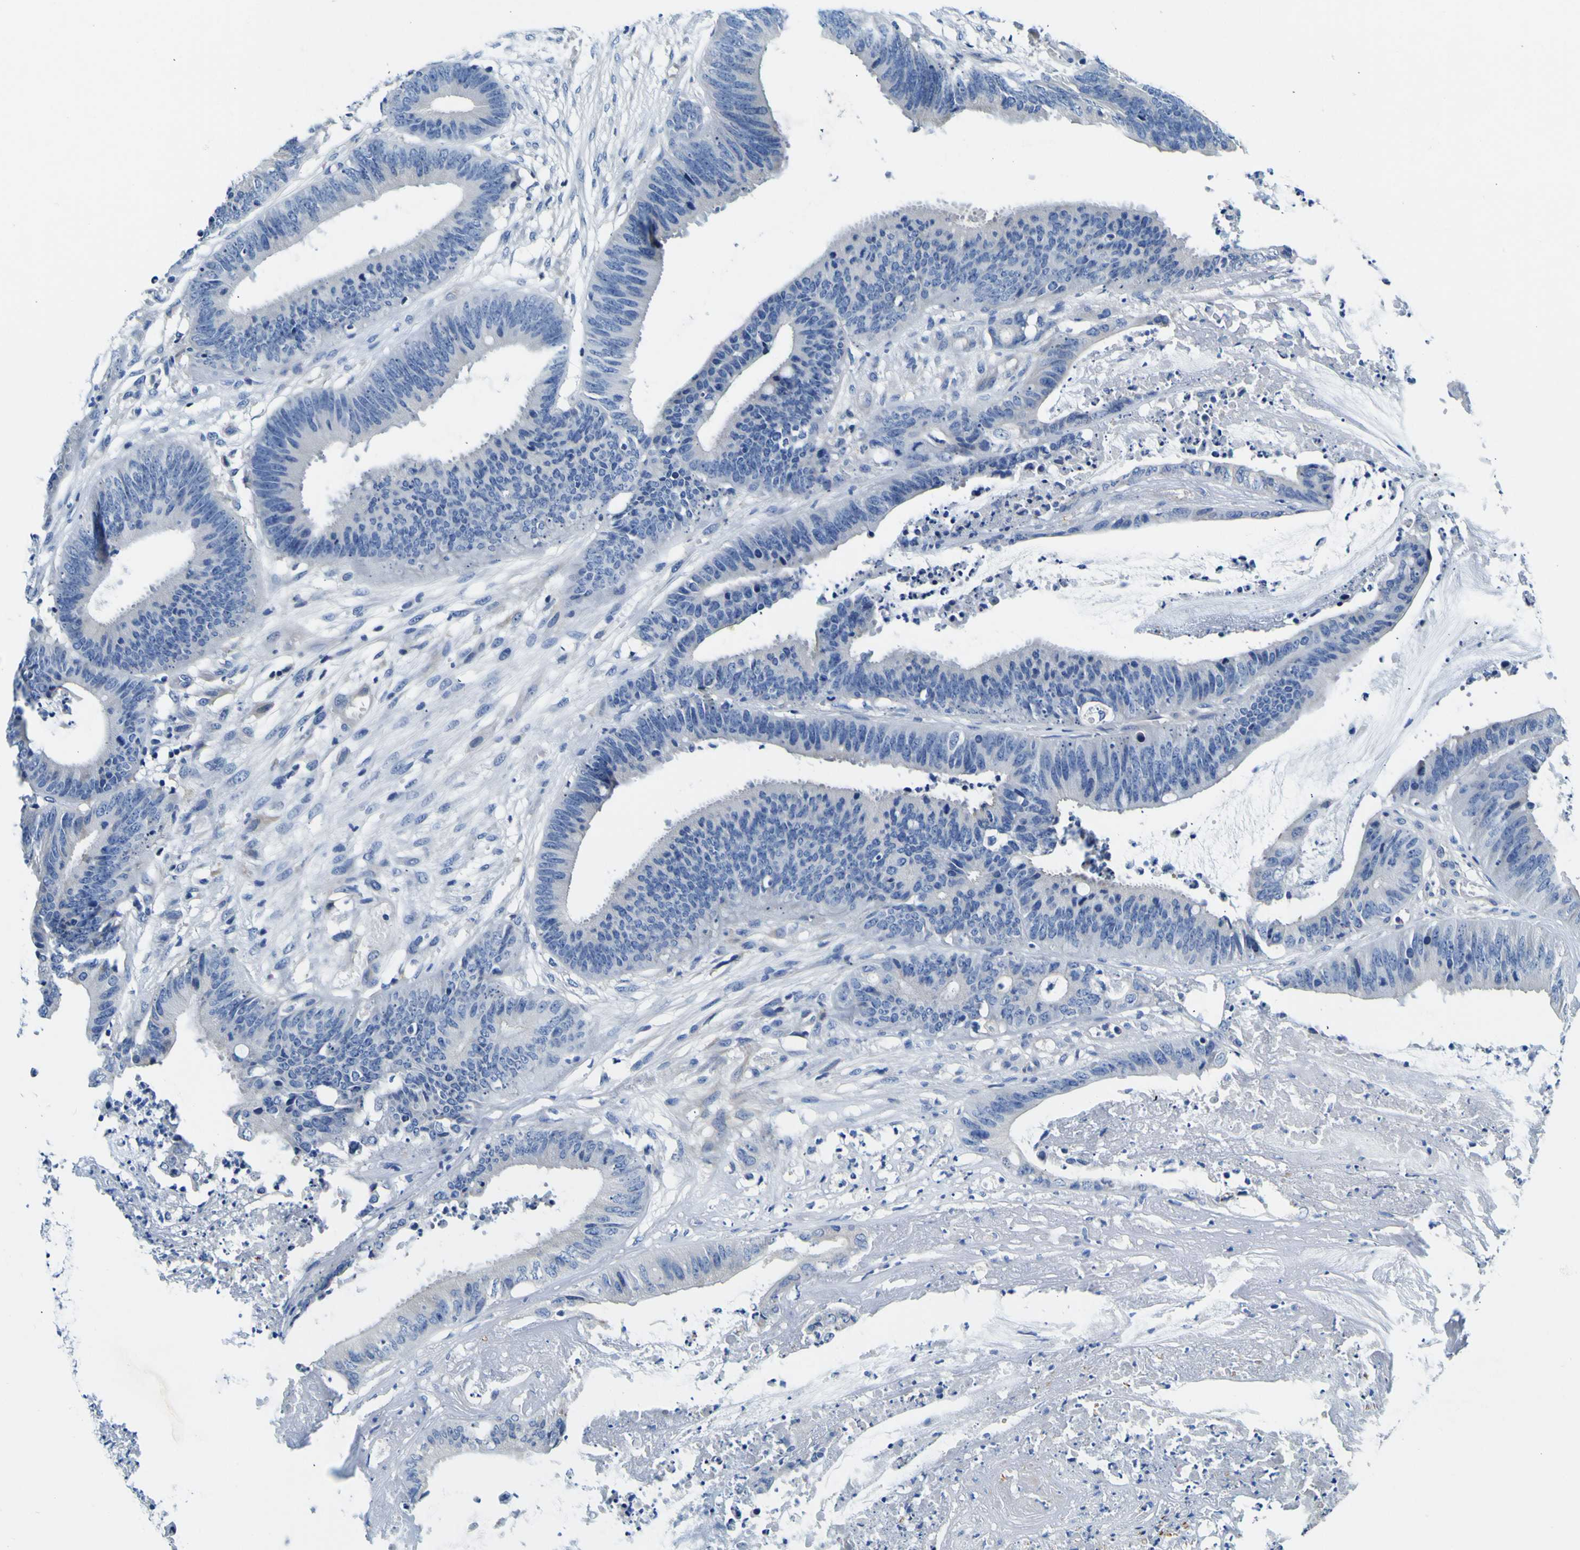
{"staining": {"intensity": "negative", "quantity": "none", "location": "none"}, "tissue": "colorectal cancer", "cell_type": "Tumor cells", "image_type": "cancer", "snomed": [{"axis": "morphology", "description": "Adenocarcinoma, NOS"}, {"axis": "topography", "description": "Rectum"}], "caption": "DAB (3,3'-diaminobenzidine) immunohistochemical staining of colorectal cancer (adenocarcinoma) demonstrates no significant staining in tumor cells. Brightfield microscopy of immunohistochemistry (IHC) stained with DAB (3,3'-diaminobenzidine) (brown) and hematoxylin (blue), captured at high magnification.", "gene": "ADGRA2", "patient": {"sex": "female", "age": 66}}